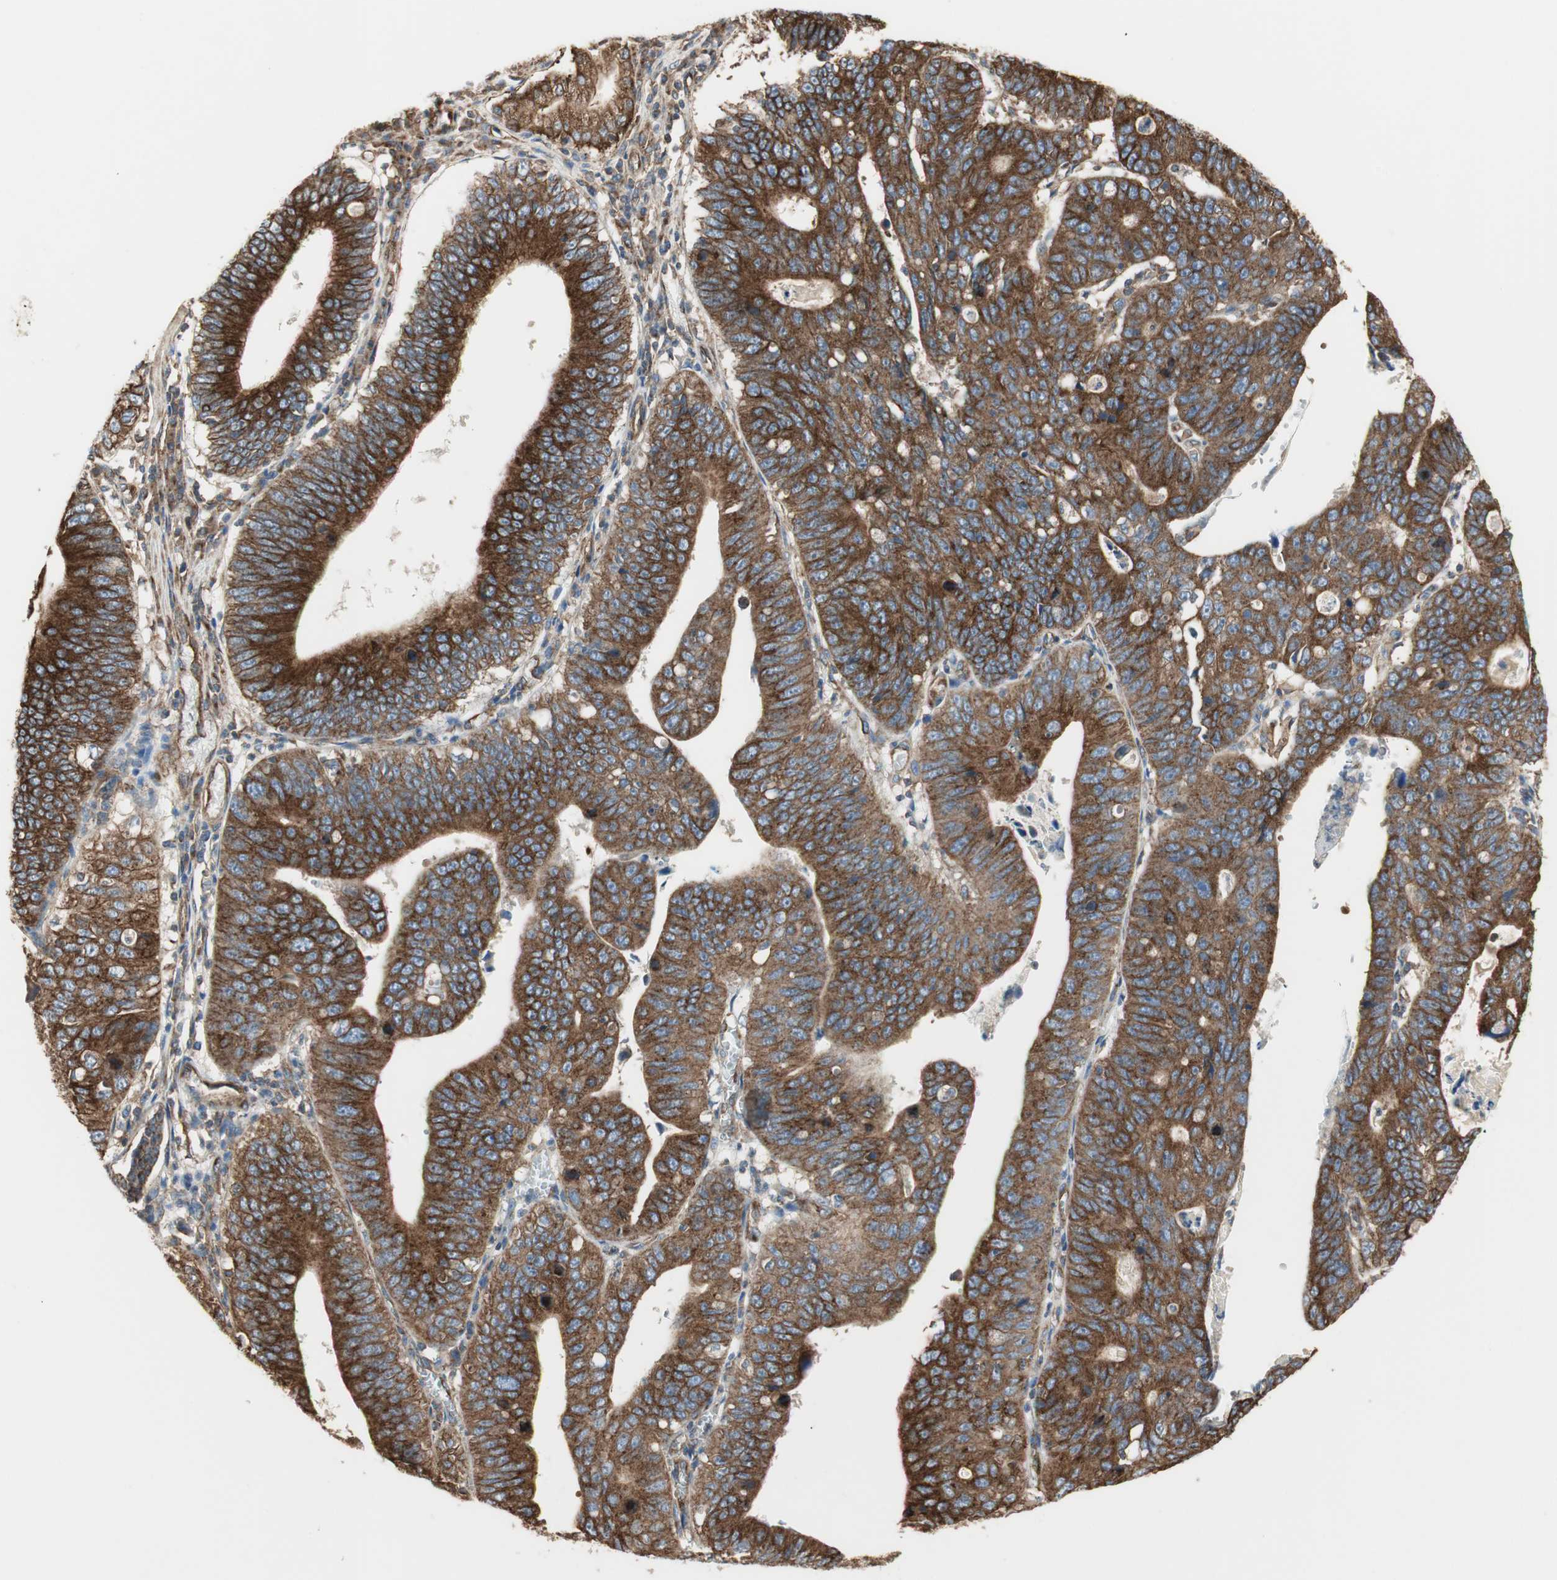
{"staining": {"intensity": "strong", "quantity": ">75%", "location": "cytoplasmic/membranous"}, "tissue": "stomach cancer", "cell_type": "Tumor cells", "image_type": "cancer", "snomed": [{"axis": "morphology", "description": "Adenocarcinoma, NOS"}, {"axis": "topography", "description": "Stomach"}], "caption": "Human stomach cancer (adenocarcinoma) stained with a protein marker shows strong staining in tumor cells.", "gene": "H6PD", "patient": {"sex": "male", "age": 59}}